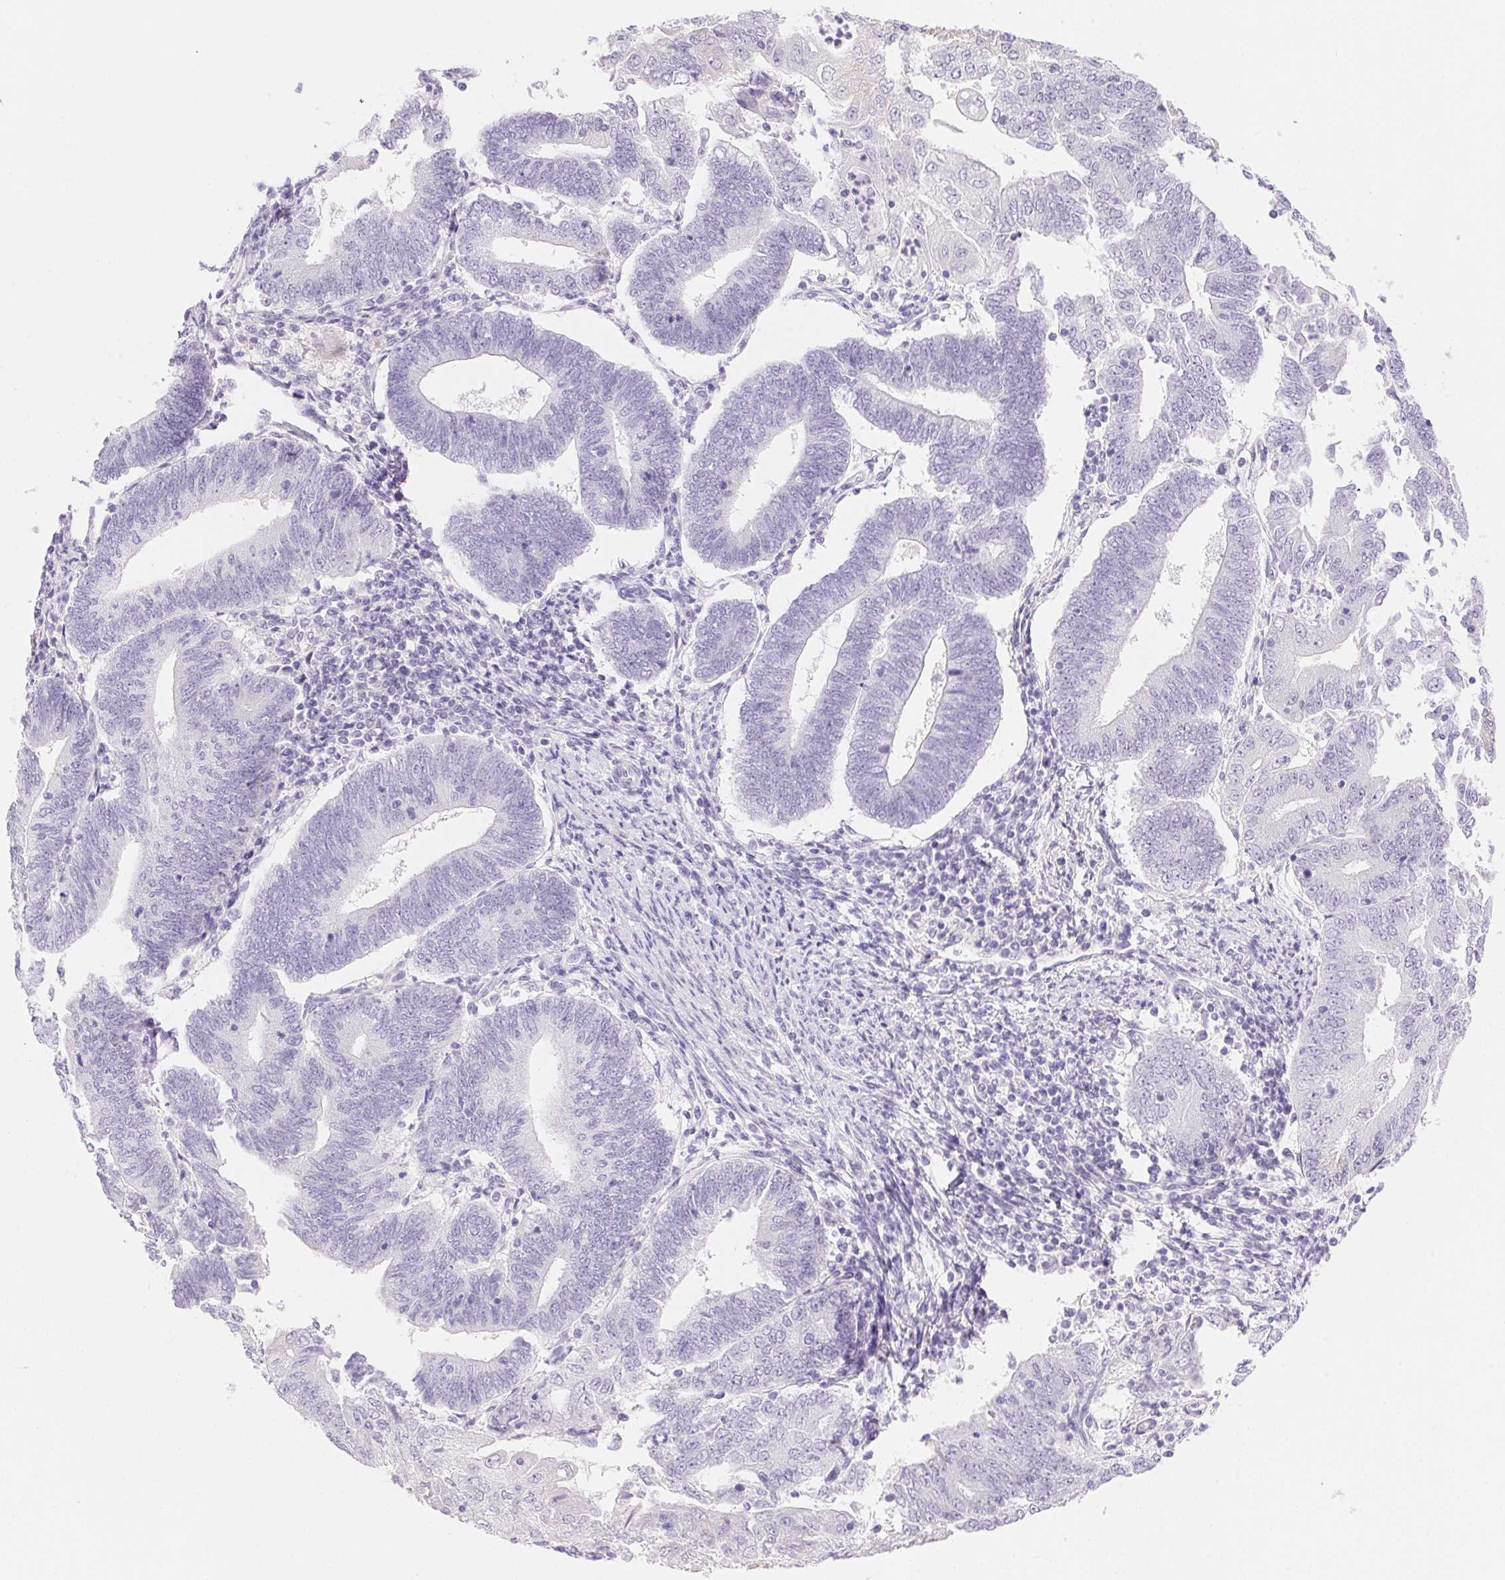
{"staining": {"intensity": "negative", "quantity": "none", "location": "none"}, "tissue": "endometrial cancer", "cell_type": "Tumor cells", "image_type": "cancer", "snomed": [{"axis": "morphology", "description": "Adenocarcinoma, NOS"}, {"axis": "topography", "description": "Endometrium"}], "caption": "The immunohistochemistry (IHC) histopathology image has no significant expression in tumor cells of endometrial adenocarcinoma tissue.", "gene": "DHCR24", "patient": {"sex": "female", "age": 70}}